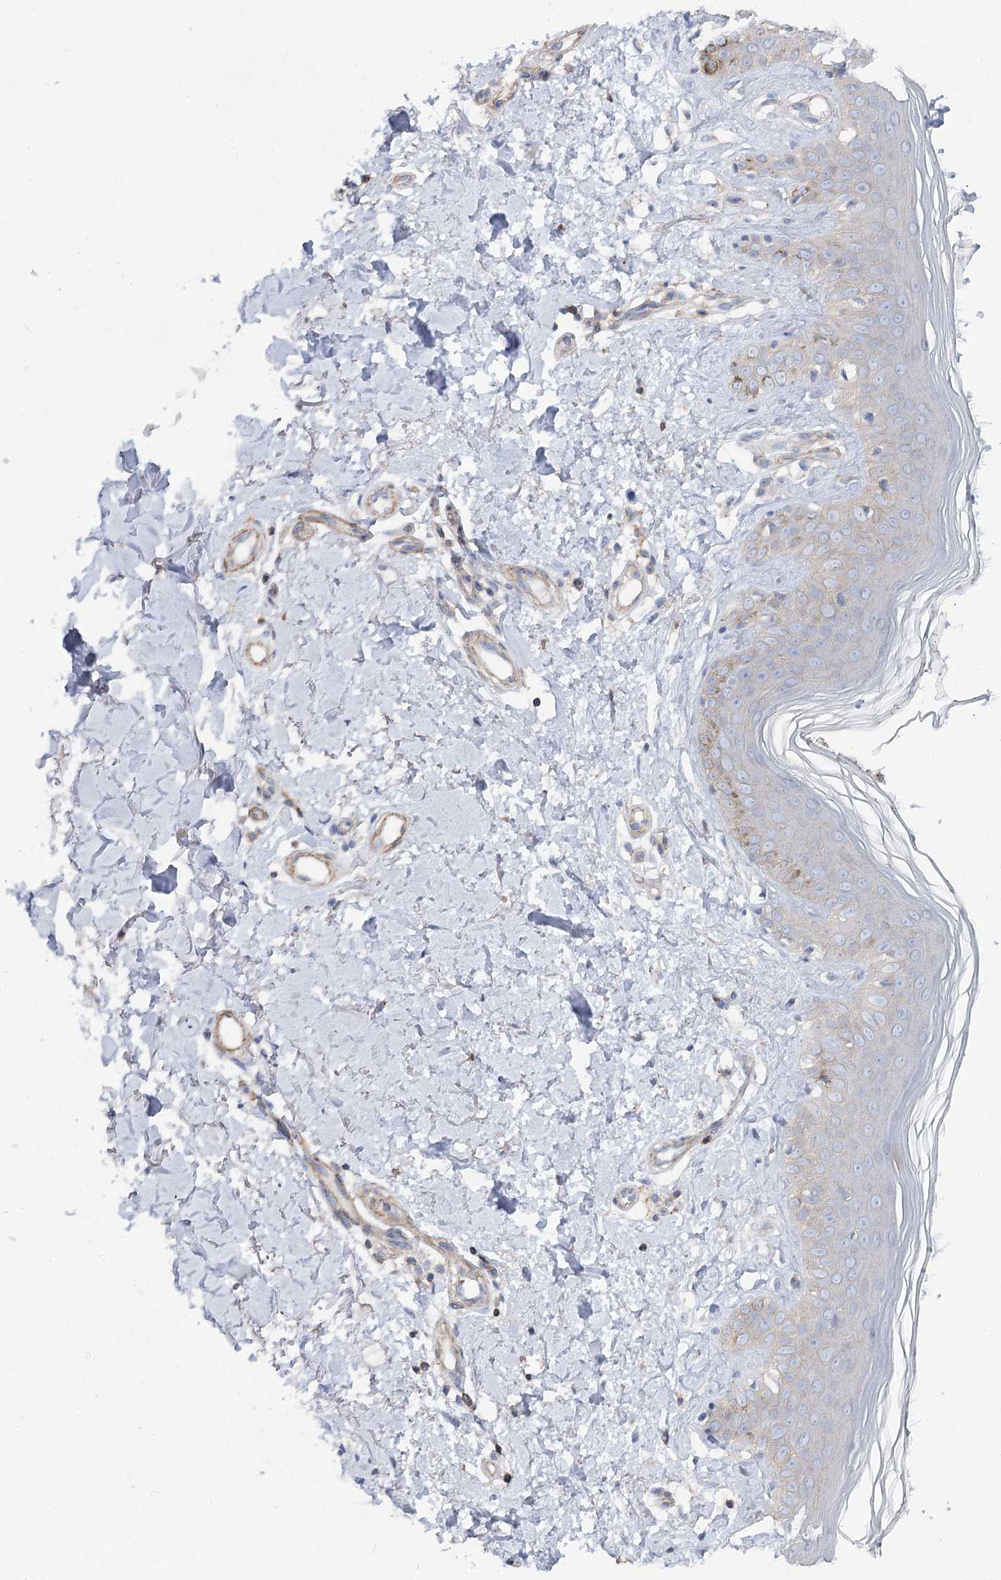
{"staining": {"intensity": "negative", "quantity": "none", "location": "none"}, "tissue": "skin", "cell_type": "Fibroblasts", "image_type": "normal", "snomed": [{"axis": "morphology", "description": "Normal tissue, NOS"}, {"axis": "topography", "description": "Skin"}], "caption": "A high-resolution histopathology image shows immunohistochemistry staining of unremarkable skin, which reveals no significant expression in fibroblasts.", "gene": "LARP1B", "patient": {"sex": "female", "age": 64}}